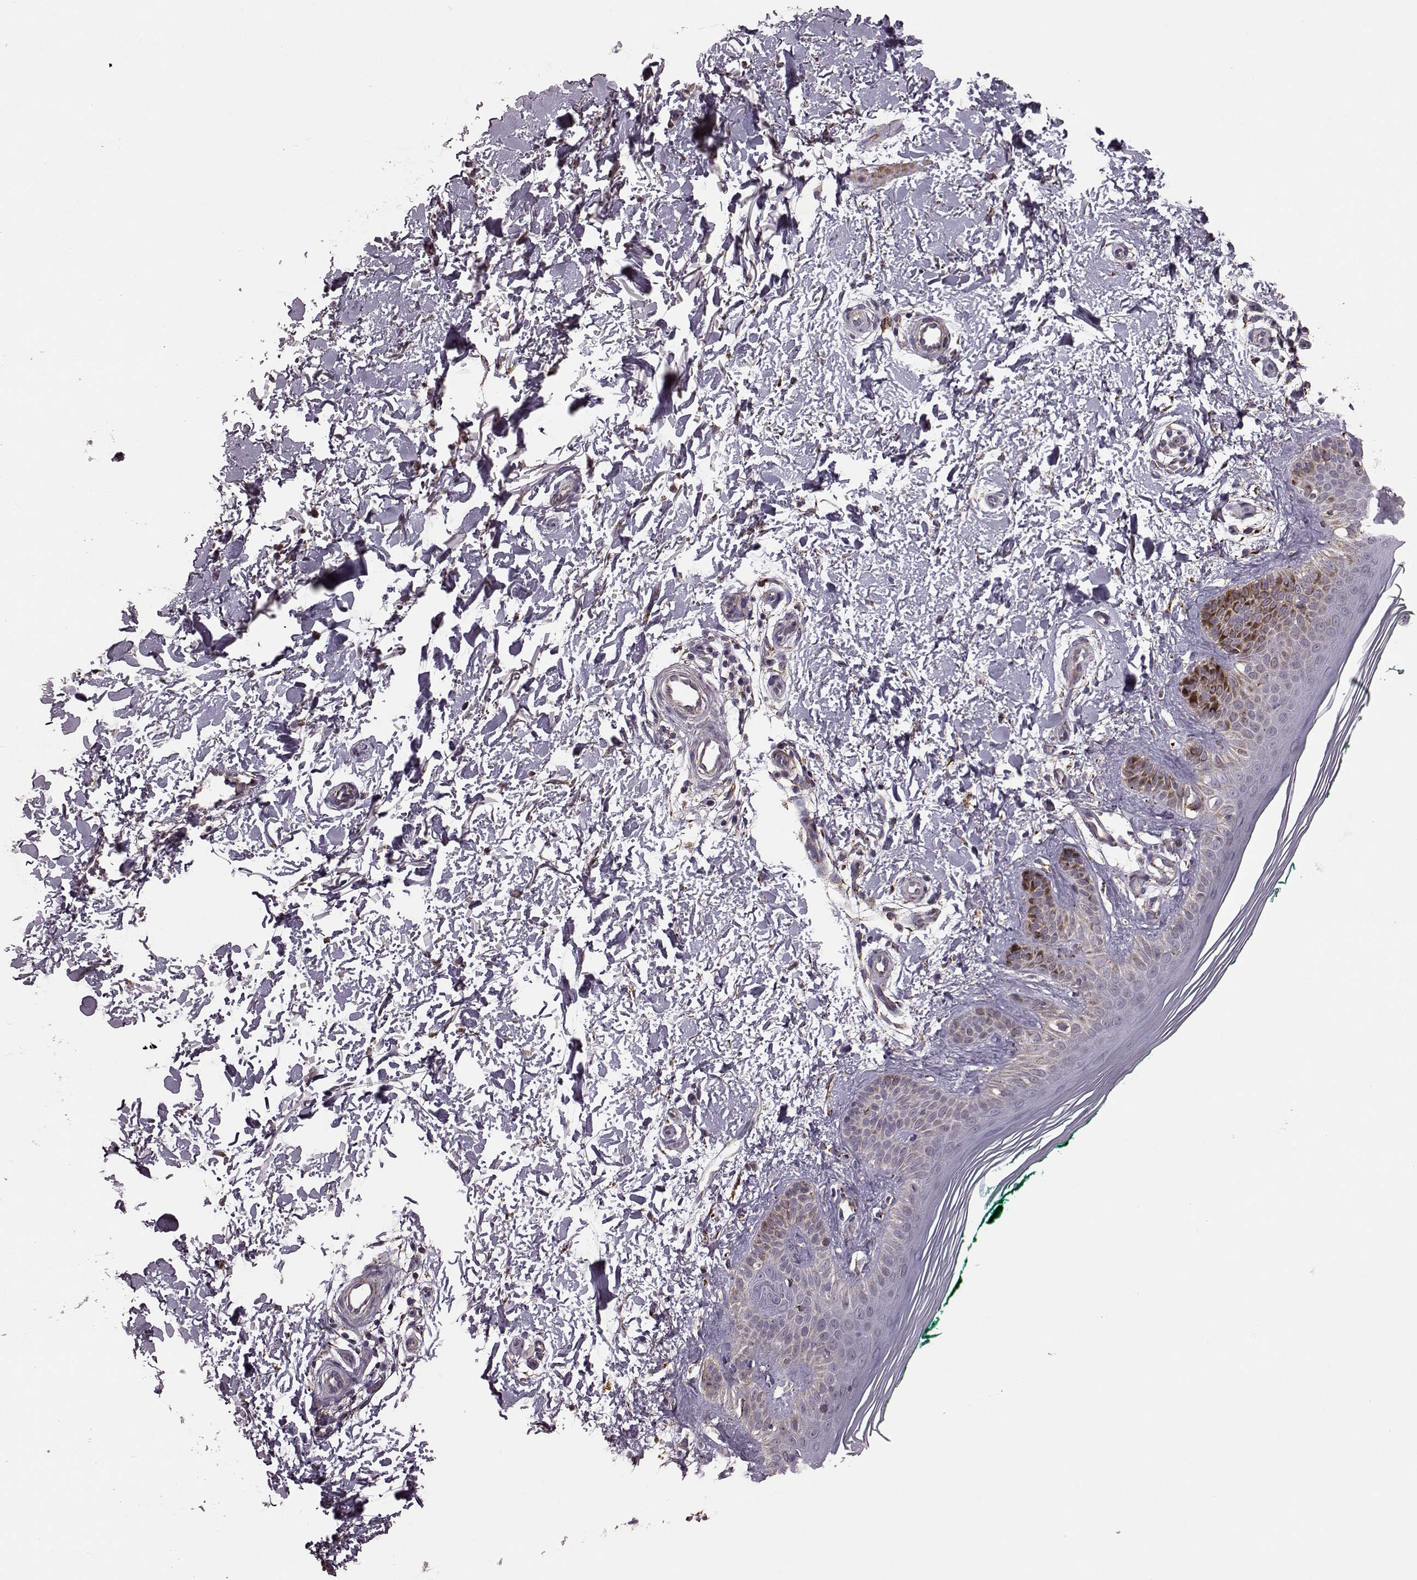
{"staining": {"intensity": "negative", "quantity": "none", "location": "none"}, "tissue": "skin", "cell_type": "Fibroblasts", "image_type": "normal", "snomed": [{"axis": "morphology", "description": "Normal tissue, NOS"}, {"axis": "morphology", "description": "Inflammation, NOS"}, {"axis": "morphology", "description": "Fibrosis, NOS"}, {"axis": "topography", "description": "Skin"}], "caption": "A micrograph of skin stained for a protein reveals no brown staining in fibroblasts.", "gene": "PUDP", "patient": {"sex": "male", "age": 71}}